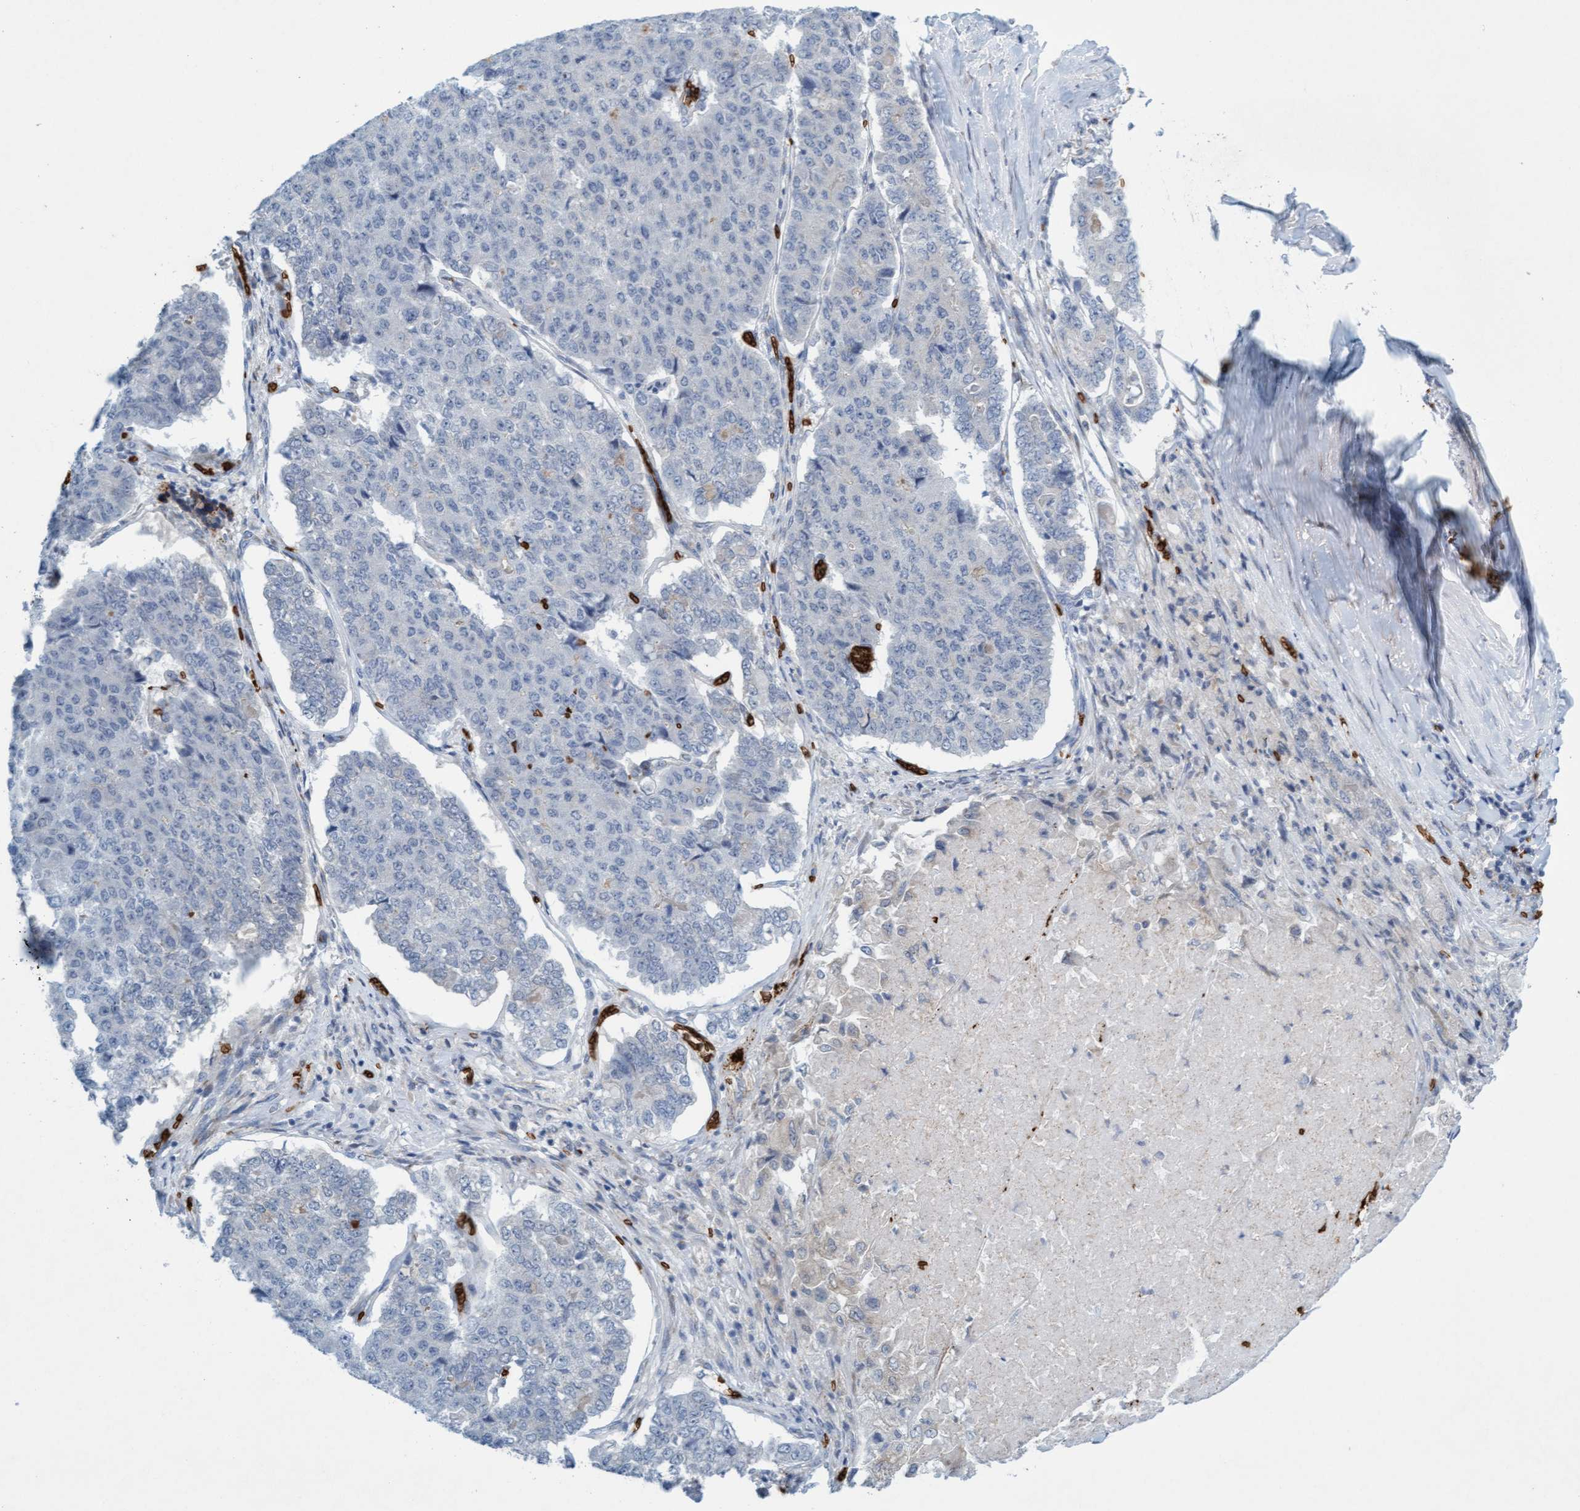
{"staining": {"intensity": "negative", "quantity": "none", "location": "none"}, "tissue": "pancreatic cancer", "cell_type": "Tumor cells", "image_type": "cancer", "snomed": [{"axis": "morphology", "description": "Adenocarcinoma, NOS"}, {"axis": "topography", "description": "Pancreas"}], "caption": "Immunohistochemical staining of pancreatic cancer (adenocarcinoma) demonstrates no significant positivity in tumor cells.", "gene": "SPEM2", "patient": {"sex": "male", "age": 50}}